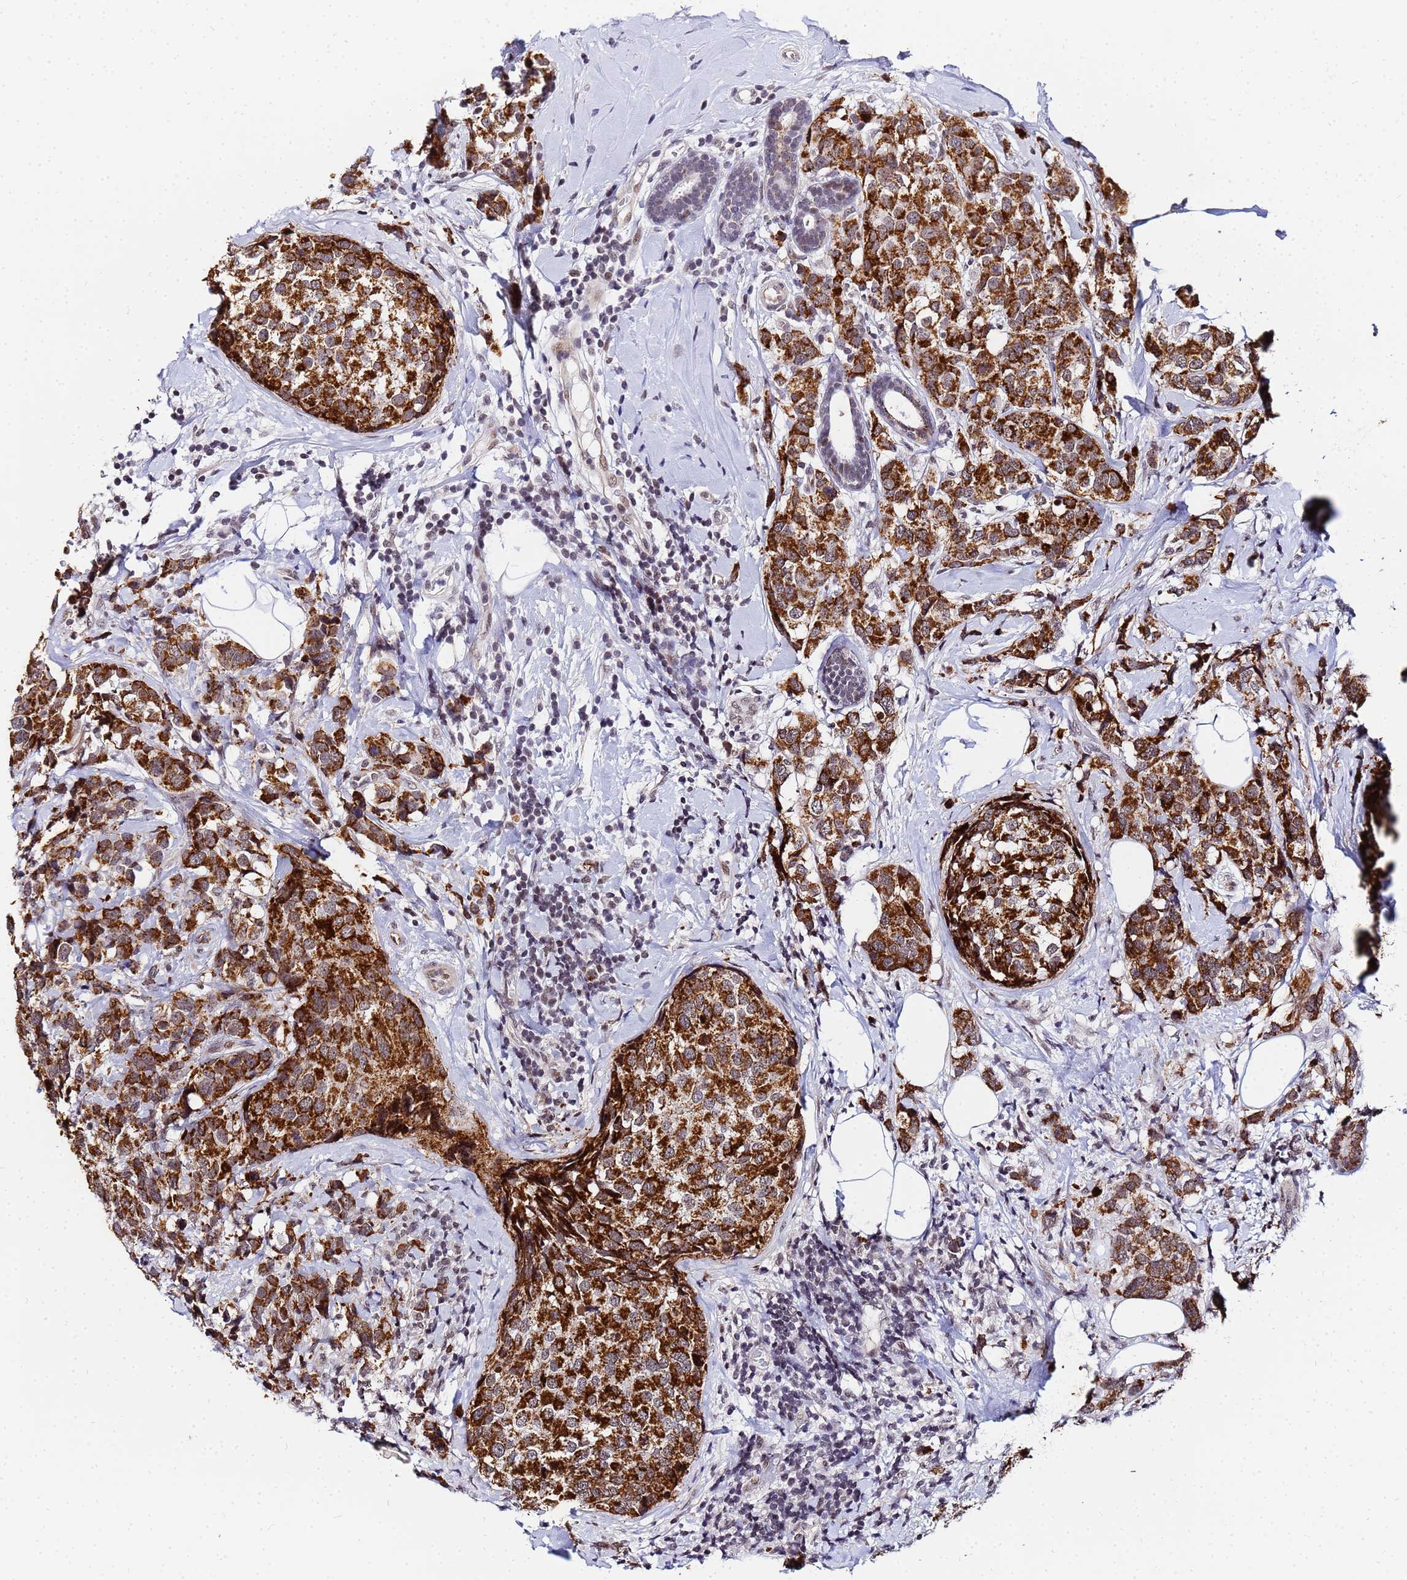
{"staining": {"intensity": "strong", "quantity": ">75%", "location": "cytoplasmic/membranous"}, "tissue": "breast cancer", "cell_type": "Tumor cells", "image_type": "cancer", "snomed": [{"axis": "morphology", "description": "Lobular carcinoma"}, {"axis": "topography", "description": "Breast"}], "caption": "Immunohistochemistry of breast lobular carcinoma shows high levels of strong cytoplasmic/membranous staining in approximately >75% of tumor cells. The protein of interest is shown in brown color, while the nuclei are stained blue.", "gene": "CKMT1A", "patient": {"sex": "female", "age": 59}}